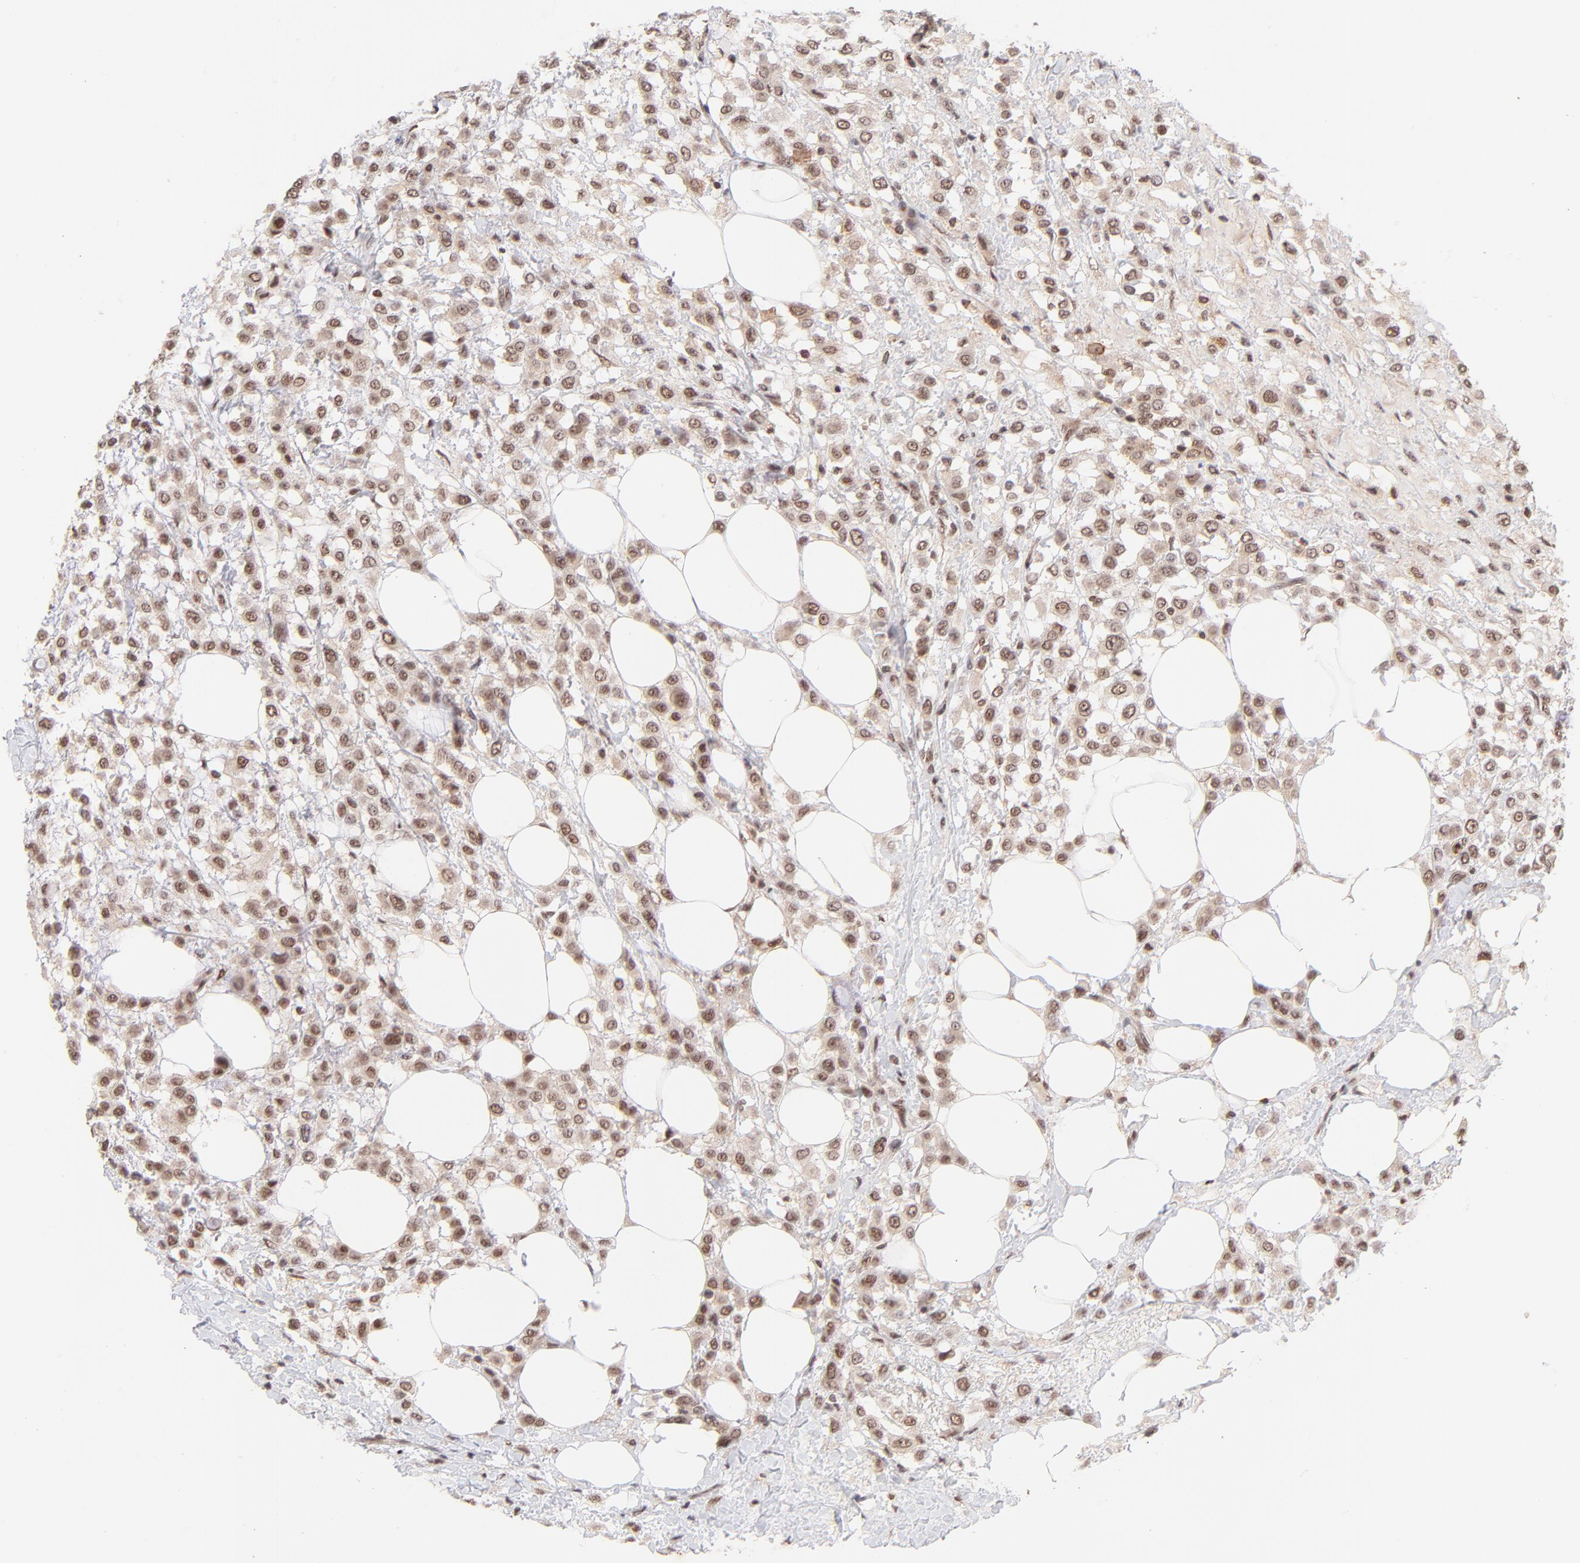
{"staining": {"intensity": "moderate", "quantity": ">75%", "location": "nuclear"}, "tissue": "breast cancer", "cell_type": "Tumor cells", "image_type": "cancer", "snomed": [{"axis": "morphology", "description": "Lobular carcinoma"}, {"axis": "topography", "description": "Breast"}], "caption": "High-power microscopy captured an immunohistochemistry micrograph of breast cancer (lobular carcinoma), revealing moderate nuclear expression in approximately >75% of tumor cells.", "gene": "MED12", "patient": {"sex": "female", "age": 85}}